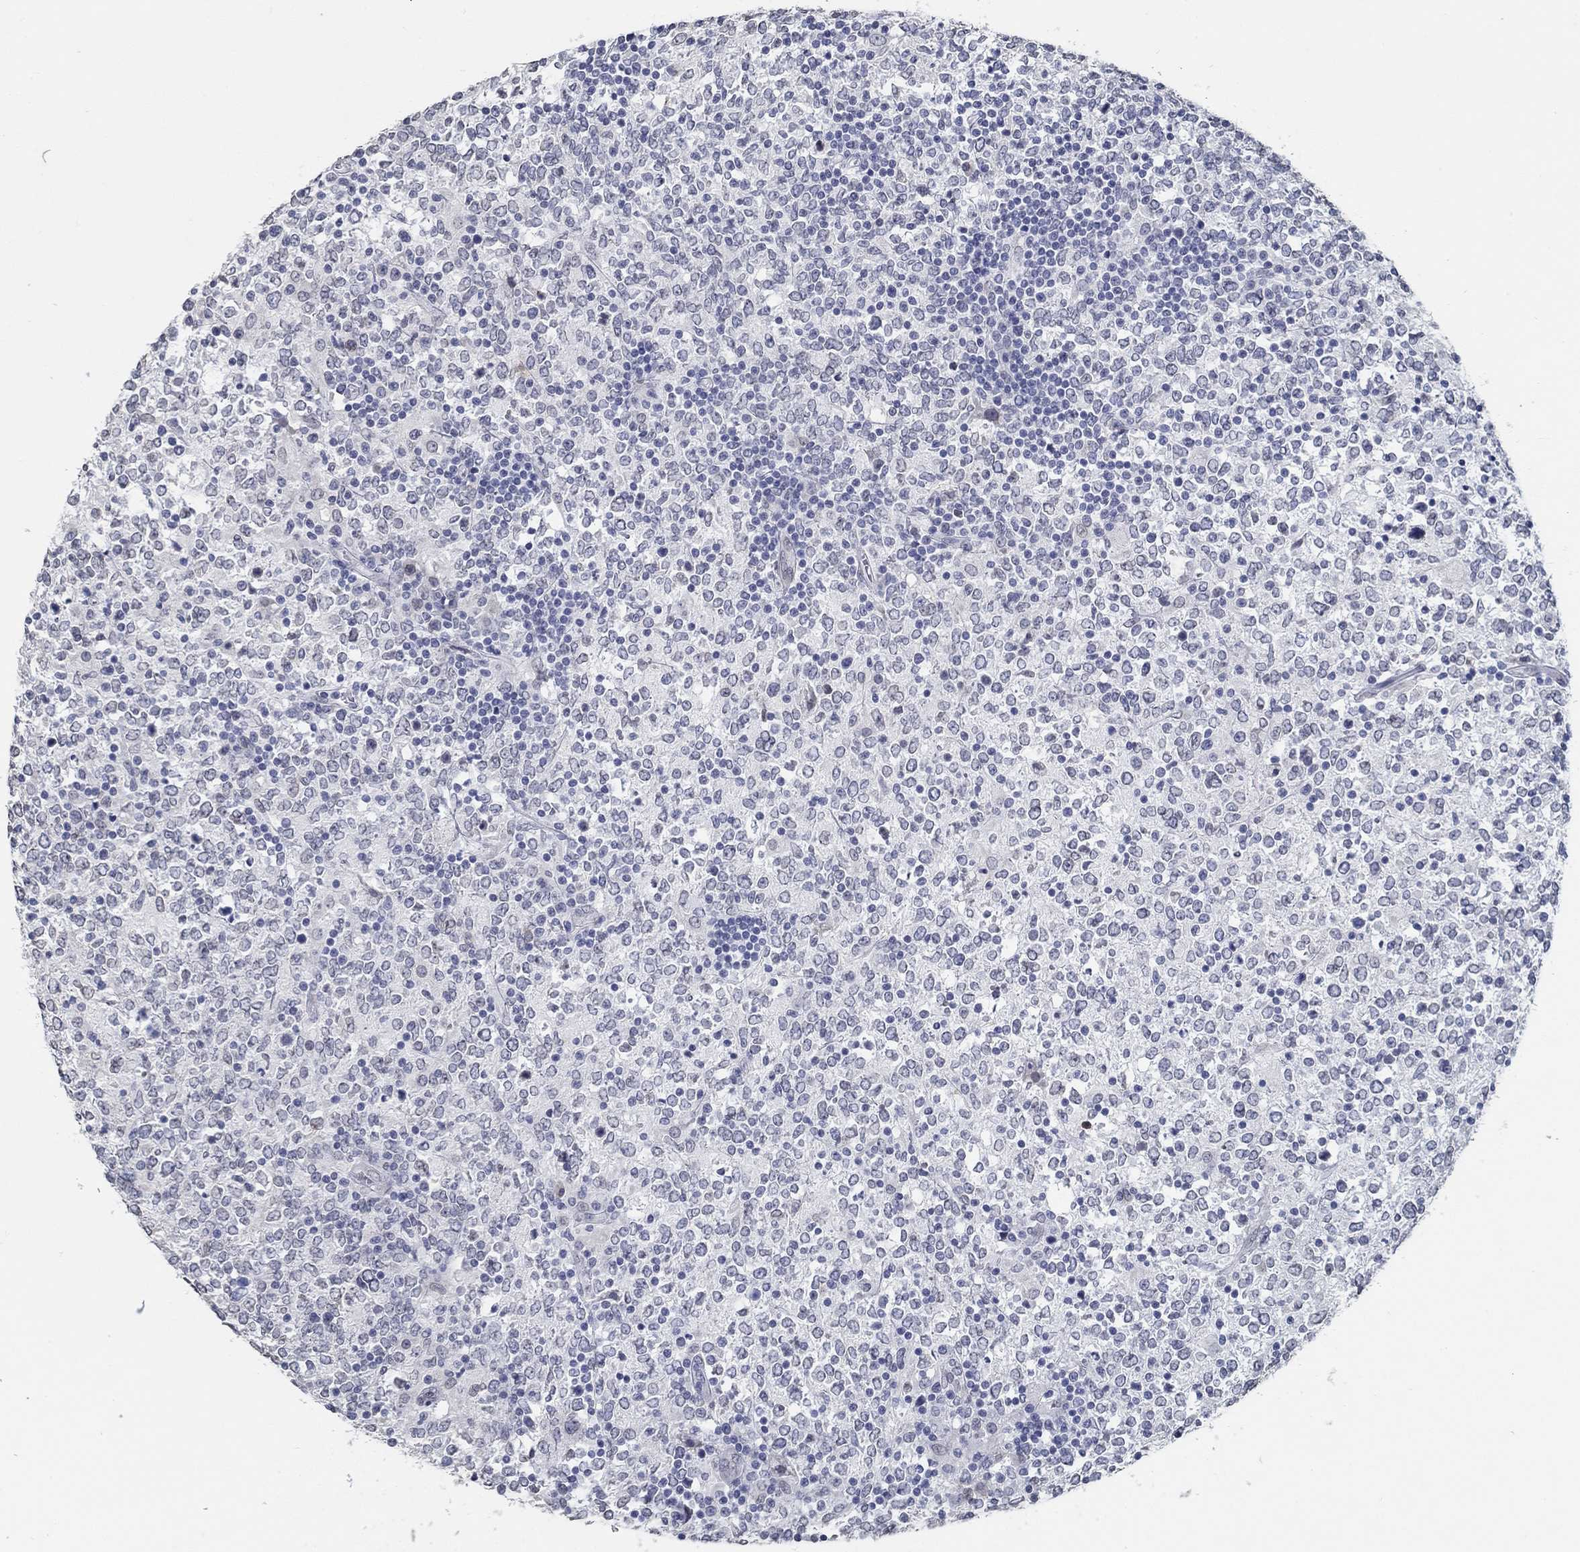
{"staining": {"intensity": "negative", "quantity": "none", "location": "none"}, "tissue": "lymphoma", "cell_type": "Tumor cells", "image_type": "cancer", "snomed": [{"axis": "morphology", "description": "Malignant lymphoma, non-Hodgkin's type, High grade"}, {"axis": "topography", "description": "Lymph node"}], "caption": "Photomicrograph shows no significant protein expression in tumor cells of lymphoma.", "gene": "NUP155", "patient": {"sex": "female", "age": 84}}